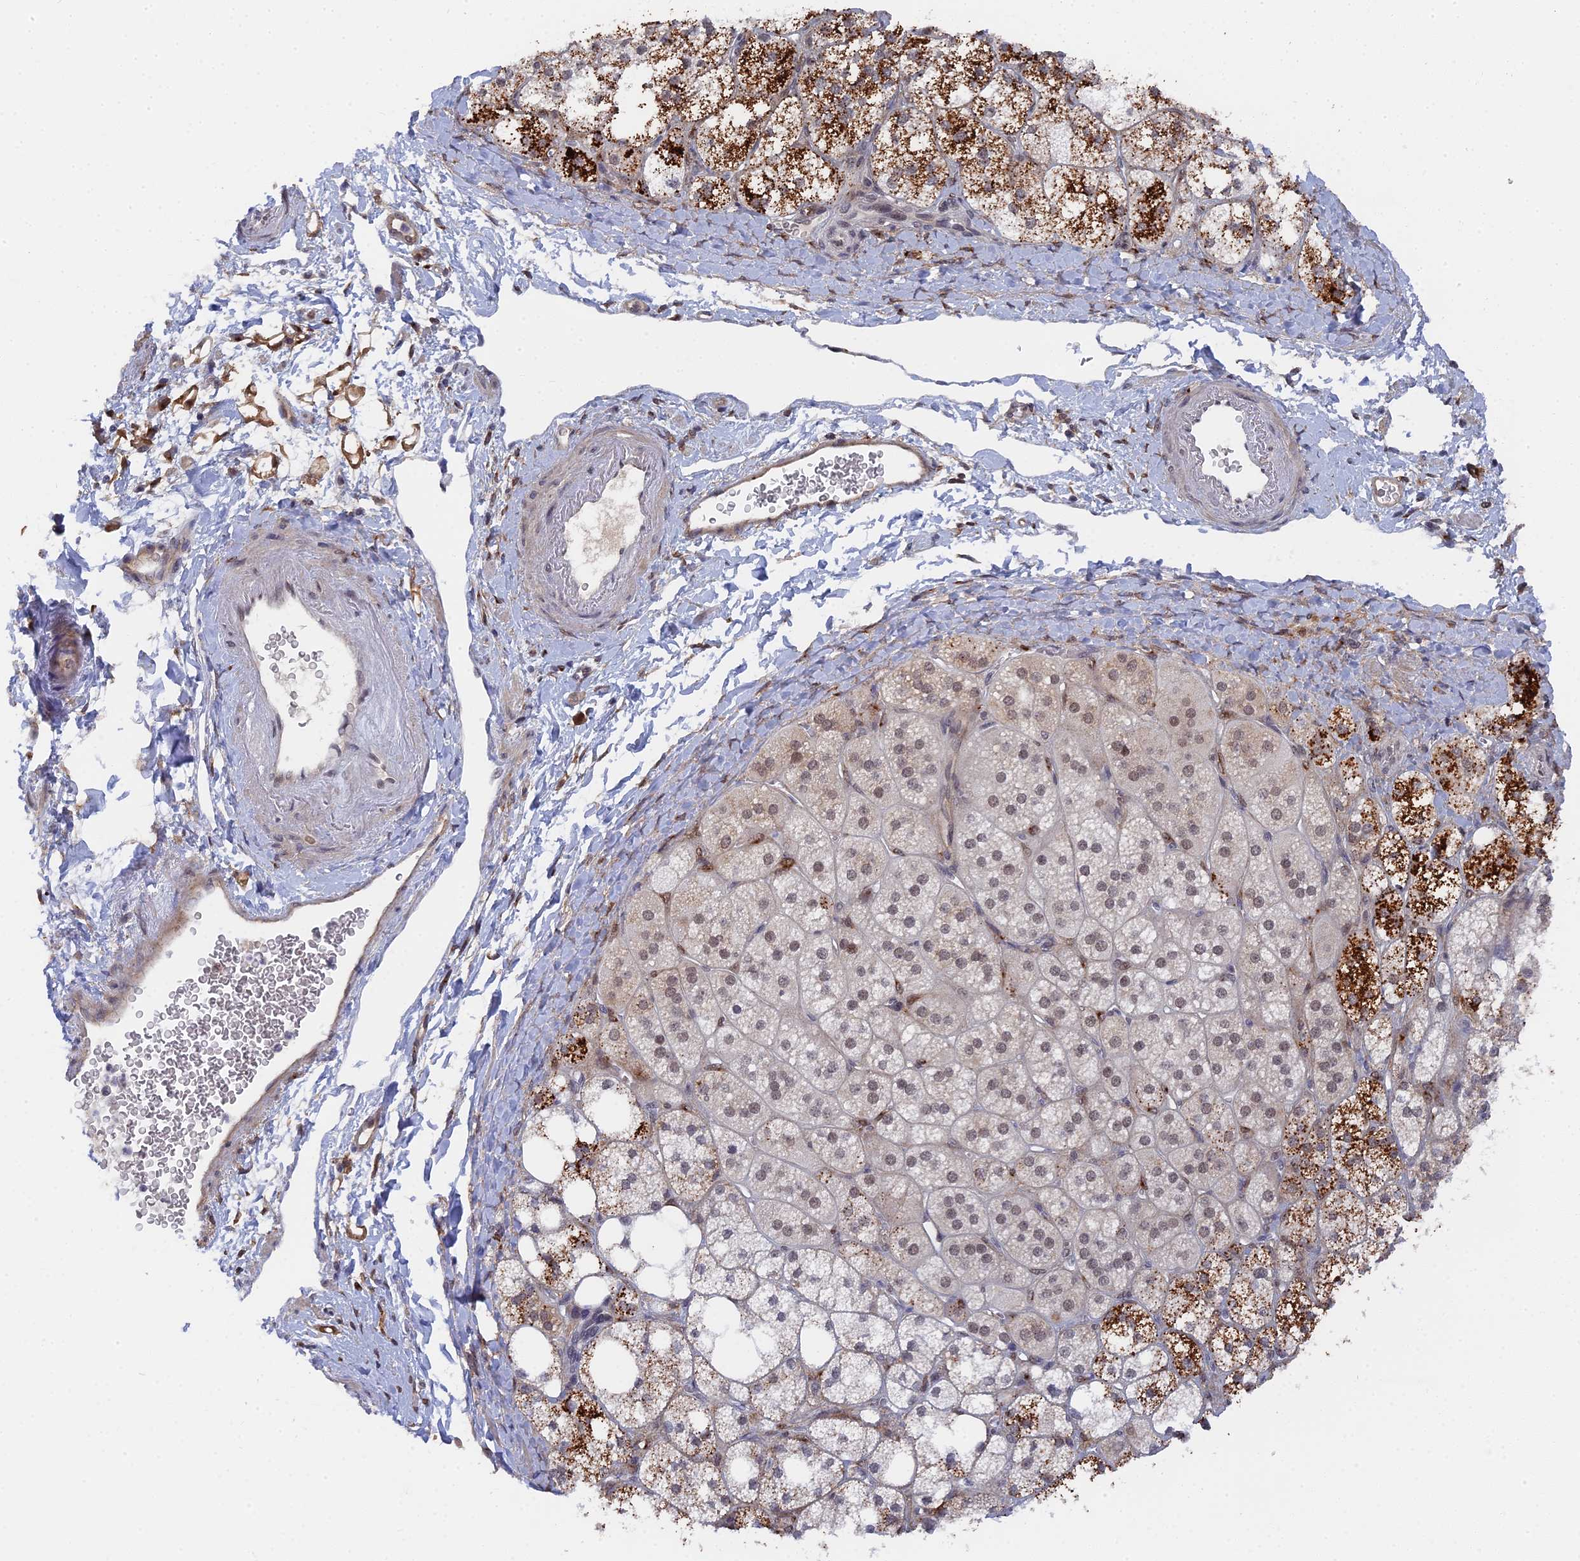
{"staining": {"intensity": "moderate", "quantity": "25%-75%", "location": "cytoplasmic/membranous,nuclear"}, "tissue": "adrenal gland", "cell_type": "Glandular cells", "image_type": "normal", "snomed": [{"axis": "morphology", "description": "Normal tissue, NOS"}, {"axis": "topography", "description": "Adrenal gland"}], "caption": "Moderate cytoplasmic/membranous,nuclear expression for a protein is seen in about 25%-75% of glandular cells of benign adrenal gland using immunohistochemistry (IHC).", "gene": "CCDC85A", "patient": {"sex": "male", "age": 61}}